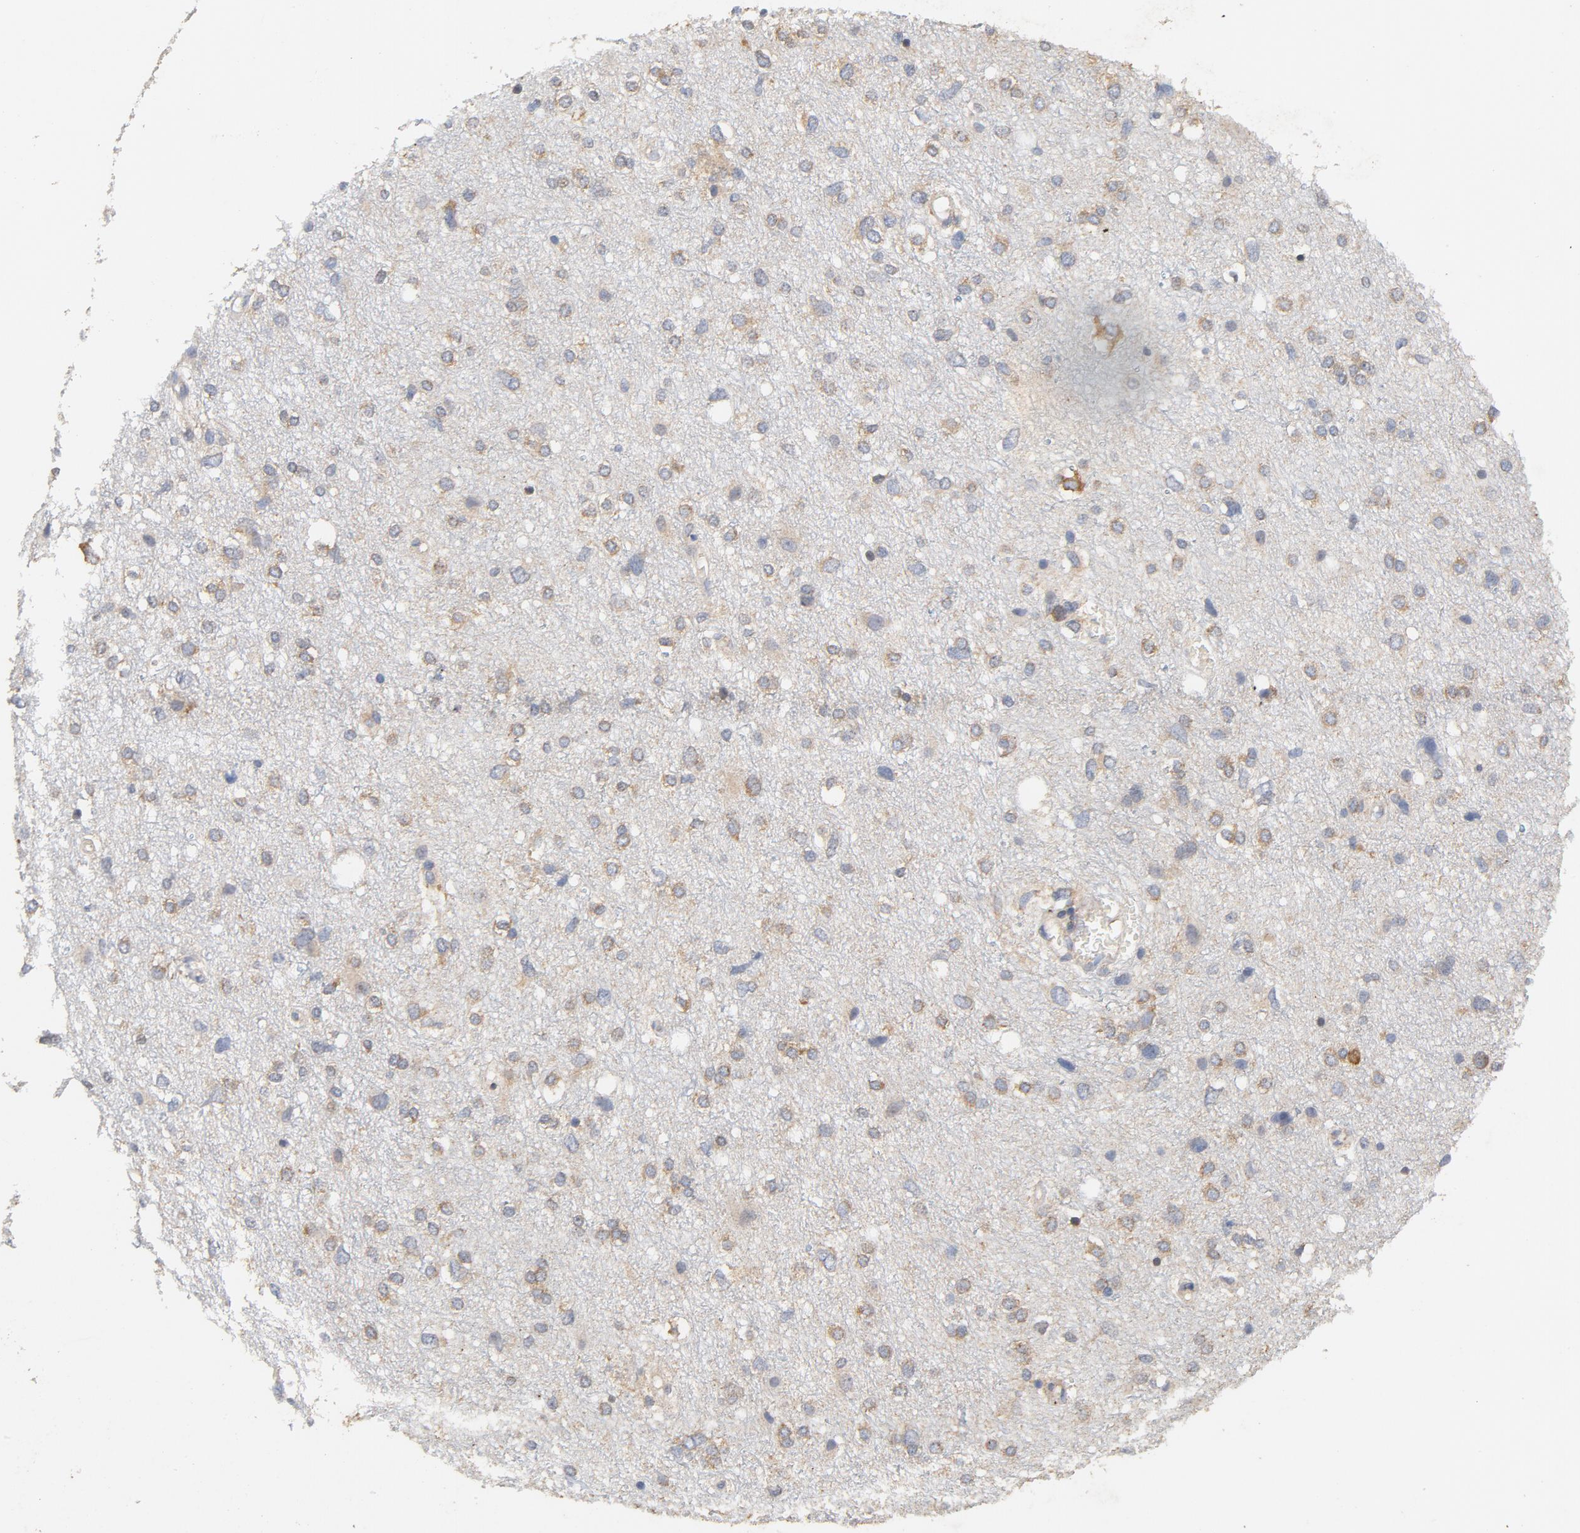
{"staining": {"intensity": "weak", "quantity": "25%-75%", "location": "cytoplasmic/membranous"}, "tissue": "glioma", "cell_type": "Tumor cells", "image_type": "cancer", "snomed": [{"axis": "morphology", "description": "Glioma, malignant, High grade"}, {"axis": "topography", "description": "Brain"}], "caption": "Malignant glioma (high-grade) stained with a protein marker displays weak staining in tumor cells.", "gene": "DDX6", "patient": {"sex": "female", "age": 59}}